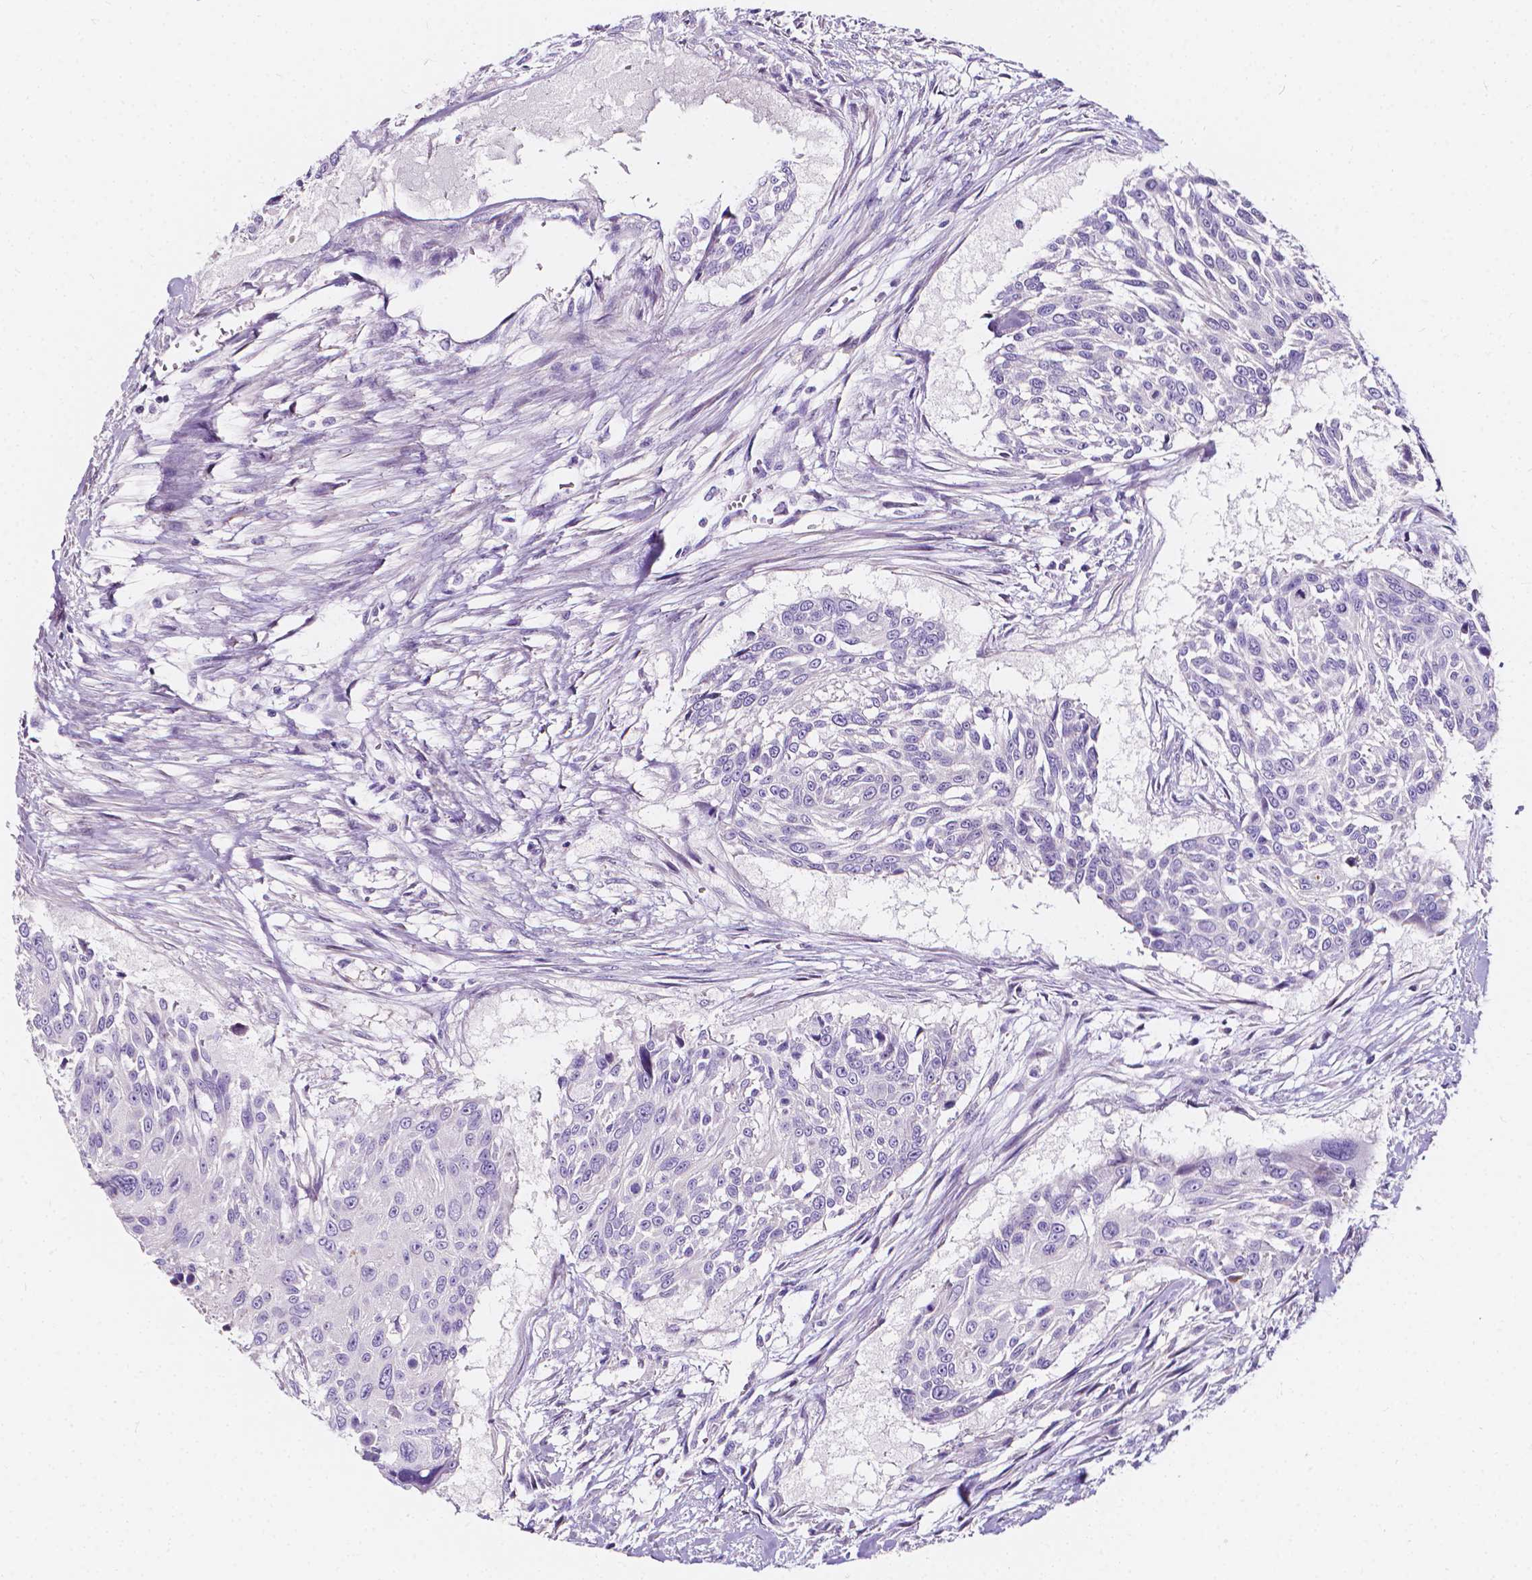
{"staining": {"intensity": "negative", "quantity": "none", "location": "none"}, "tissue": "urothelial cancer", "cell_type": "Tumor cells", "image_type": "cancer", "snomed": [{"axis": "morphology", "description": "Urothelial carcinoma, NOS"}, {"axis": "topography", "description": "Urinary bladder"}], "caption": "Immunohistochemistry image of neoplastic tissue: urothelial cancer stained with DAB exhibits no significant protein staining in tumor cells.", "gene": "CLSTN2", "patient": {"sex": "male", "age": 55}}